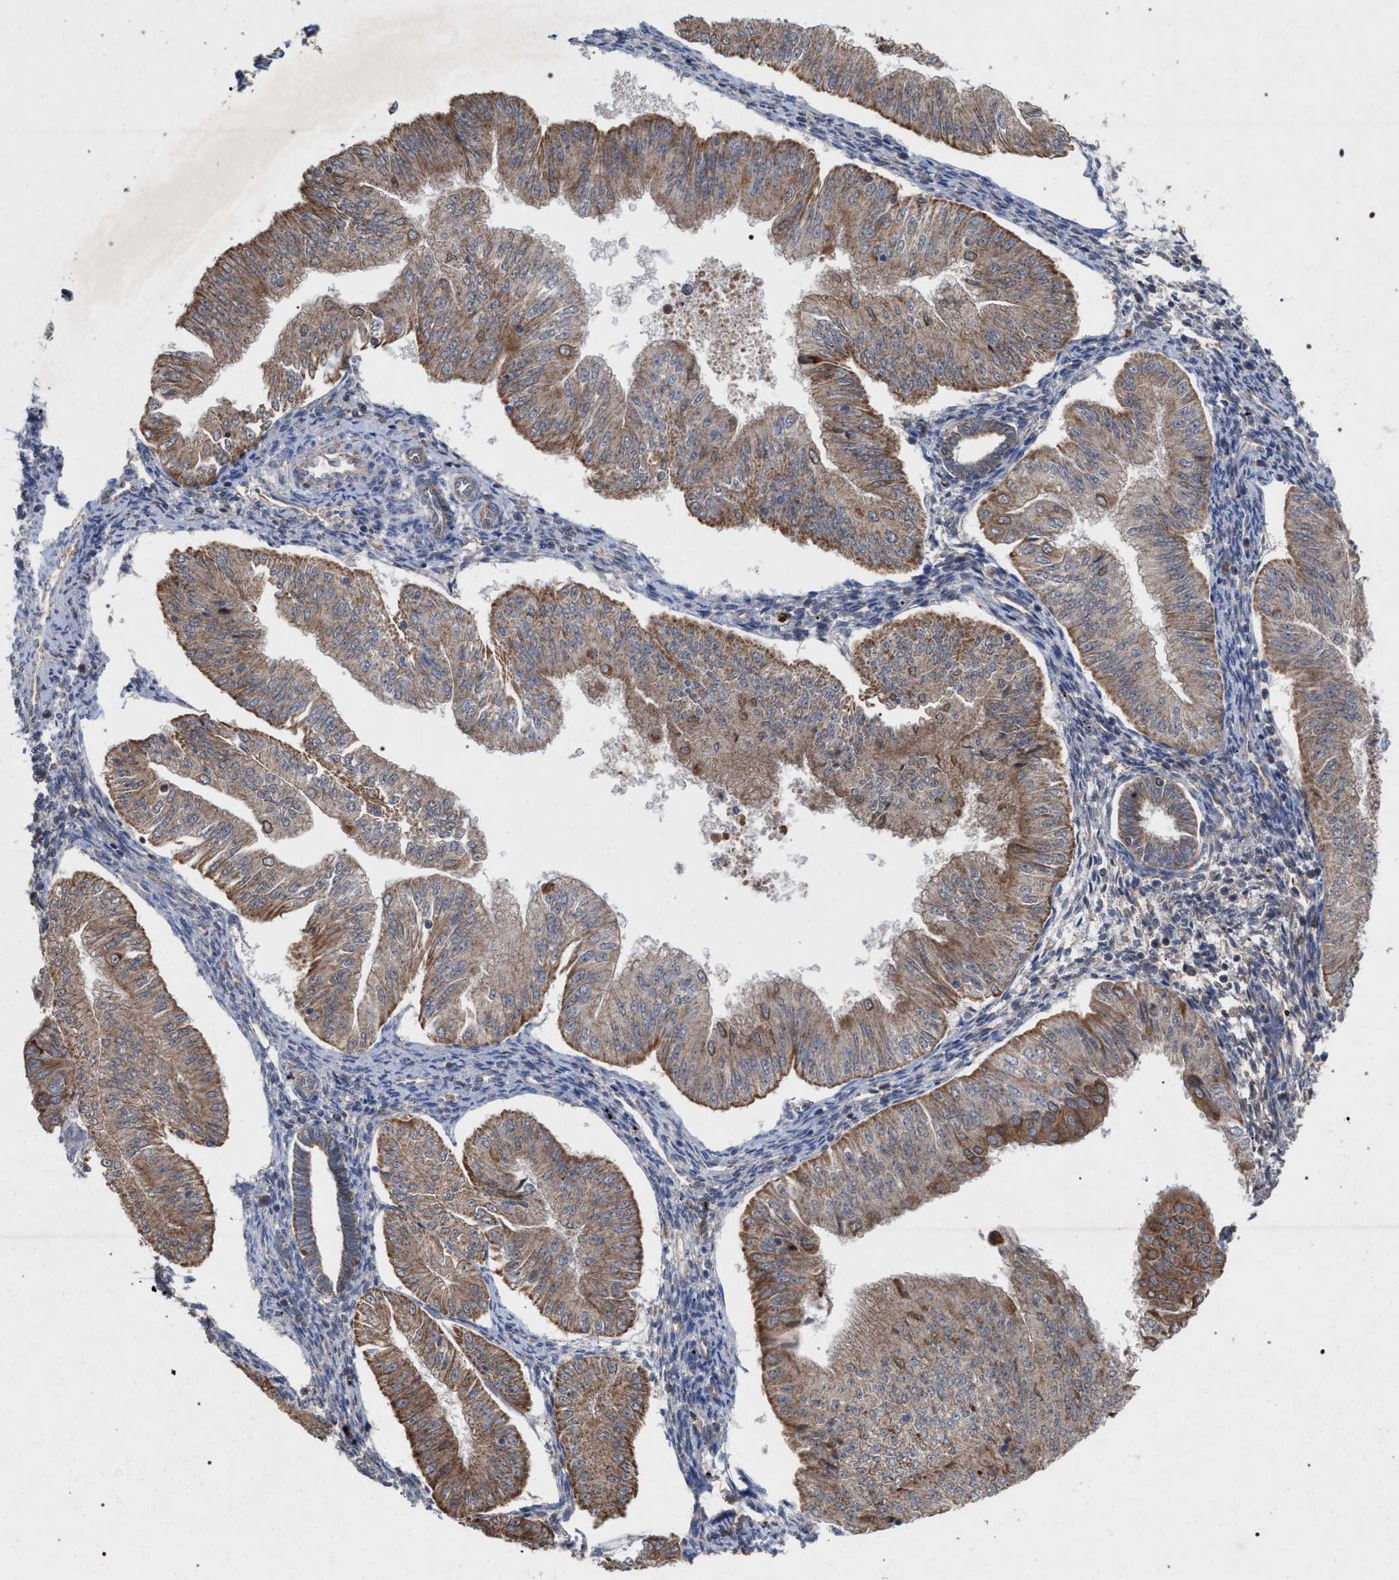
{"staining": {"intensity": "moderate", "quantity": ">75%", "location": "cytoplasmic/membranous"}, "tissue": "endometrial cancer", "cell_type": "Tumor cells", "image_type": "cancer", "snomed": [{"axis": "morphology", "description": "Normal tissue, NOS"}, {"axis": "morphology", "description": "Adenocarcinoma, NOS"}, {"axis": "topography", "description": "Endometrium"}], "caption": "Protein analysis of adenocarcinoma (endometrial) tissue displays moderate cytoplasmic/membranous expression in approximately >75% of tumor cells.", "gene": "BCL2L12", "patient": {"sex": "female", "age": 53}}